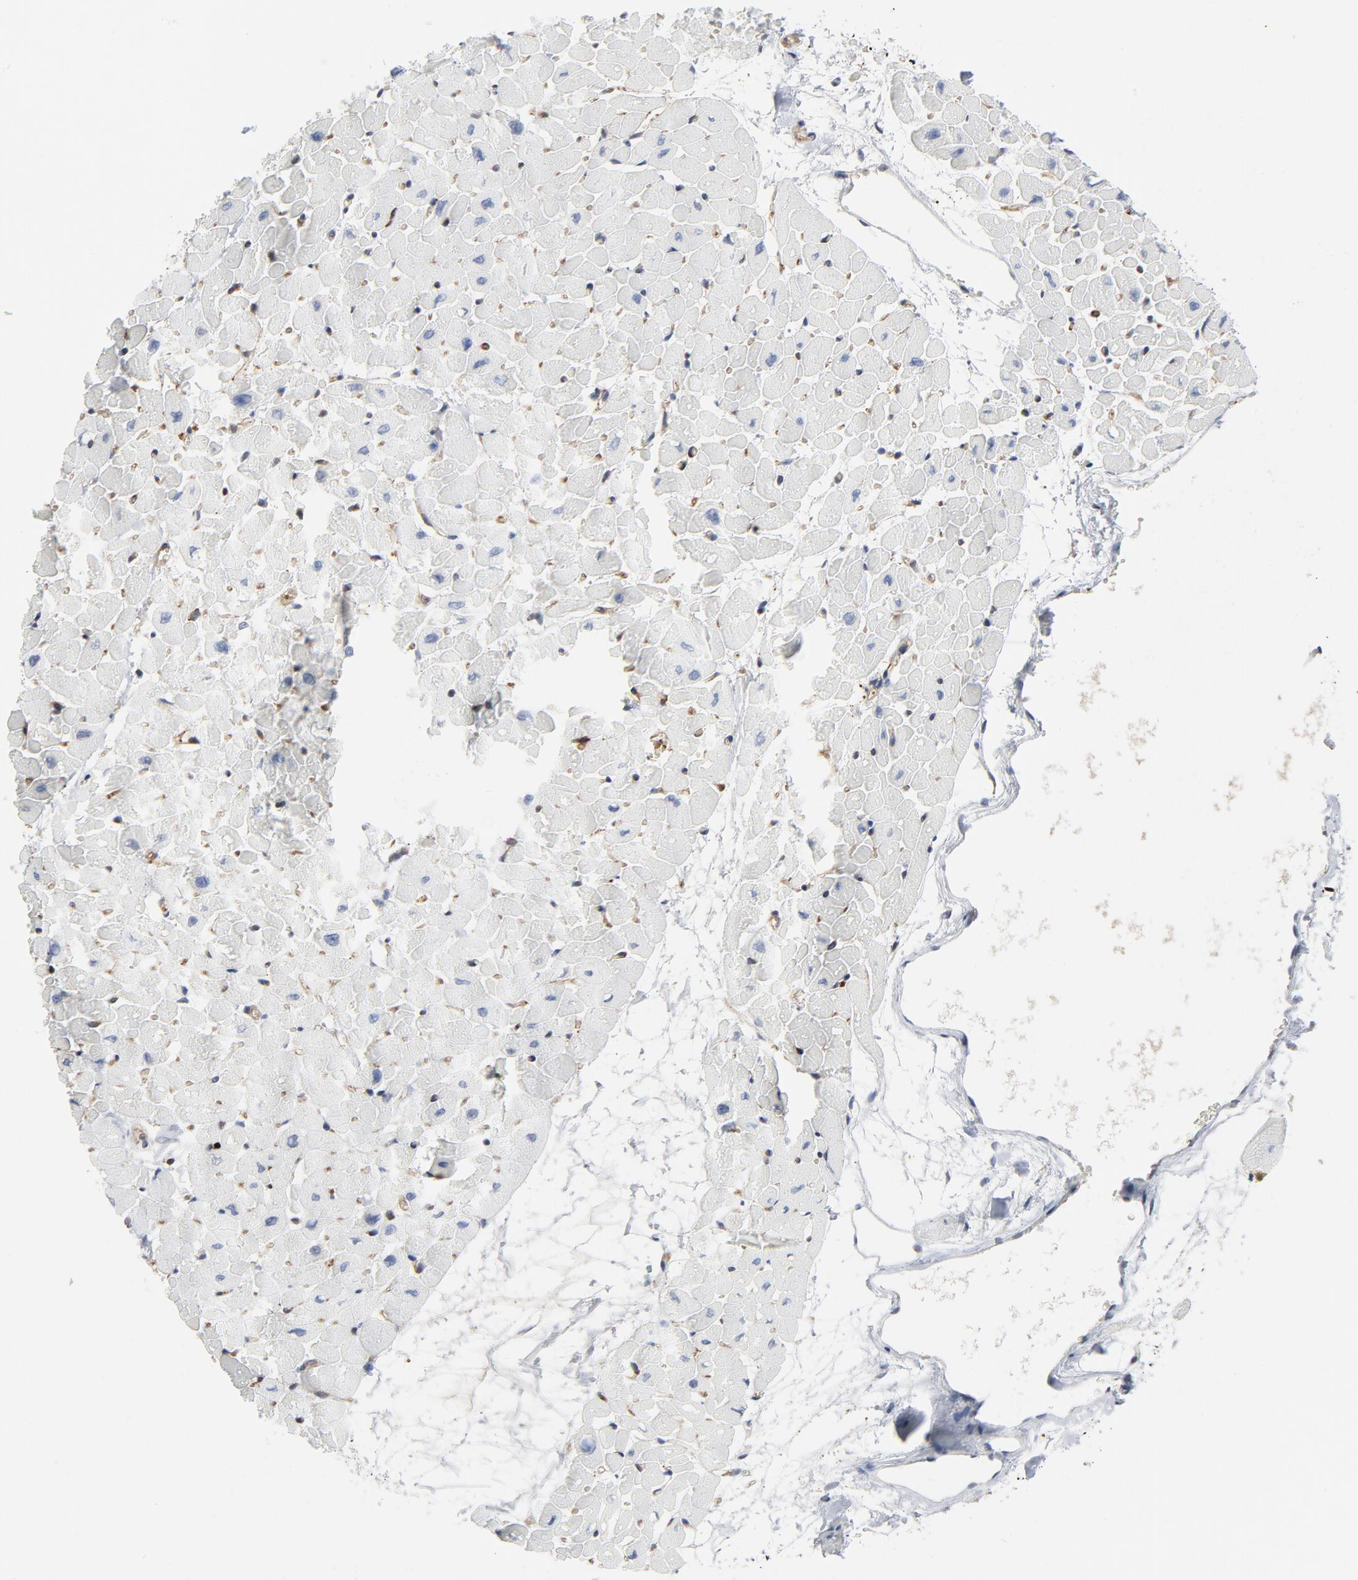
{"staining": {"intensity": "negative", "quantity": "none", "location": "none"}, "tissue": "heart muscle", "cell_type": "Cardiomyocytes", "image_type": "normal", "snomed": [{"axis": "morphology", "description": "Normal tissue, NOS"}, {"axis": "topography", "description": "Heart"}], "caption": "This histopathology image is of normal heart muscle stained with IHC to label a protein in brown with the nuclei are counter-stained blue. There is no expression in cardiomyocytes. (Immunohistochemistry (ihc), brightfield microscopy, high magnification).", "gene": "YES1", "patient": {"sex": "male", "age": 45}}